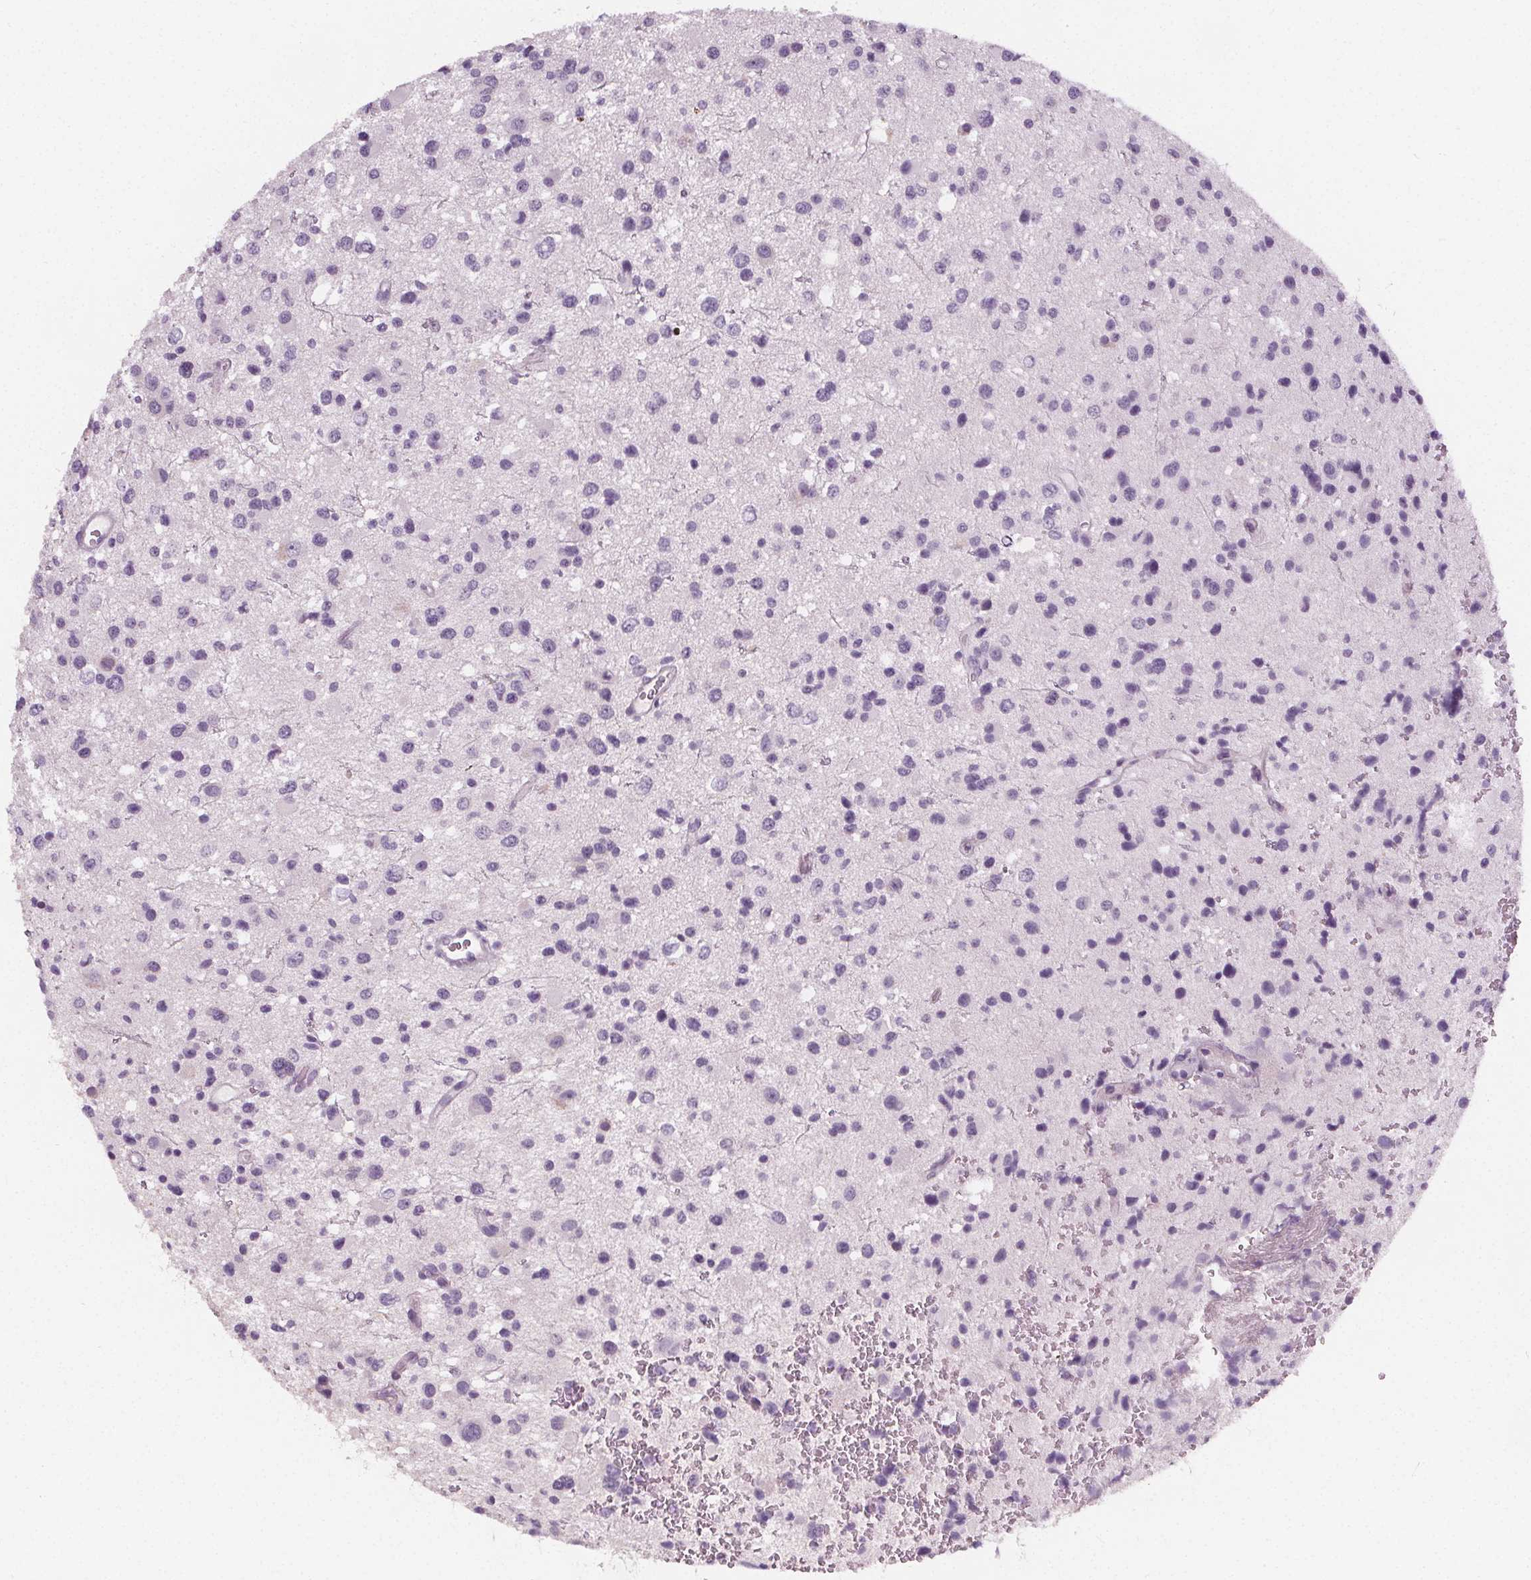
{"staining": {"intensity": "negative", "quantity": "none", "location": "none"}, "tissue": "glioma", "cell_type": "Tumor cells", "image_type": "cancer", "snomed": [{"axis": "morphology", "description": "Glioma, malignant, Low grade"}, {"axis": "topography", "description": "Brain"}], "caption": "Immunohistochemistry of human glioma shows no positivity in tumor cells.", "gene": "SLC5A12", "patient": {"sex": "male", "age": 43}}